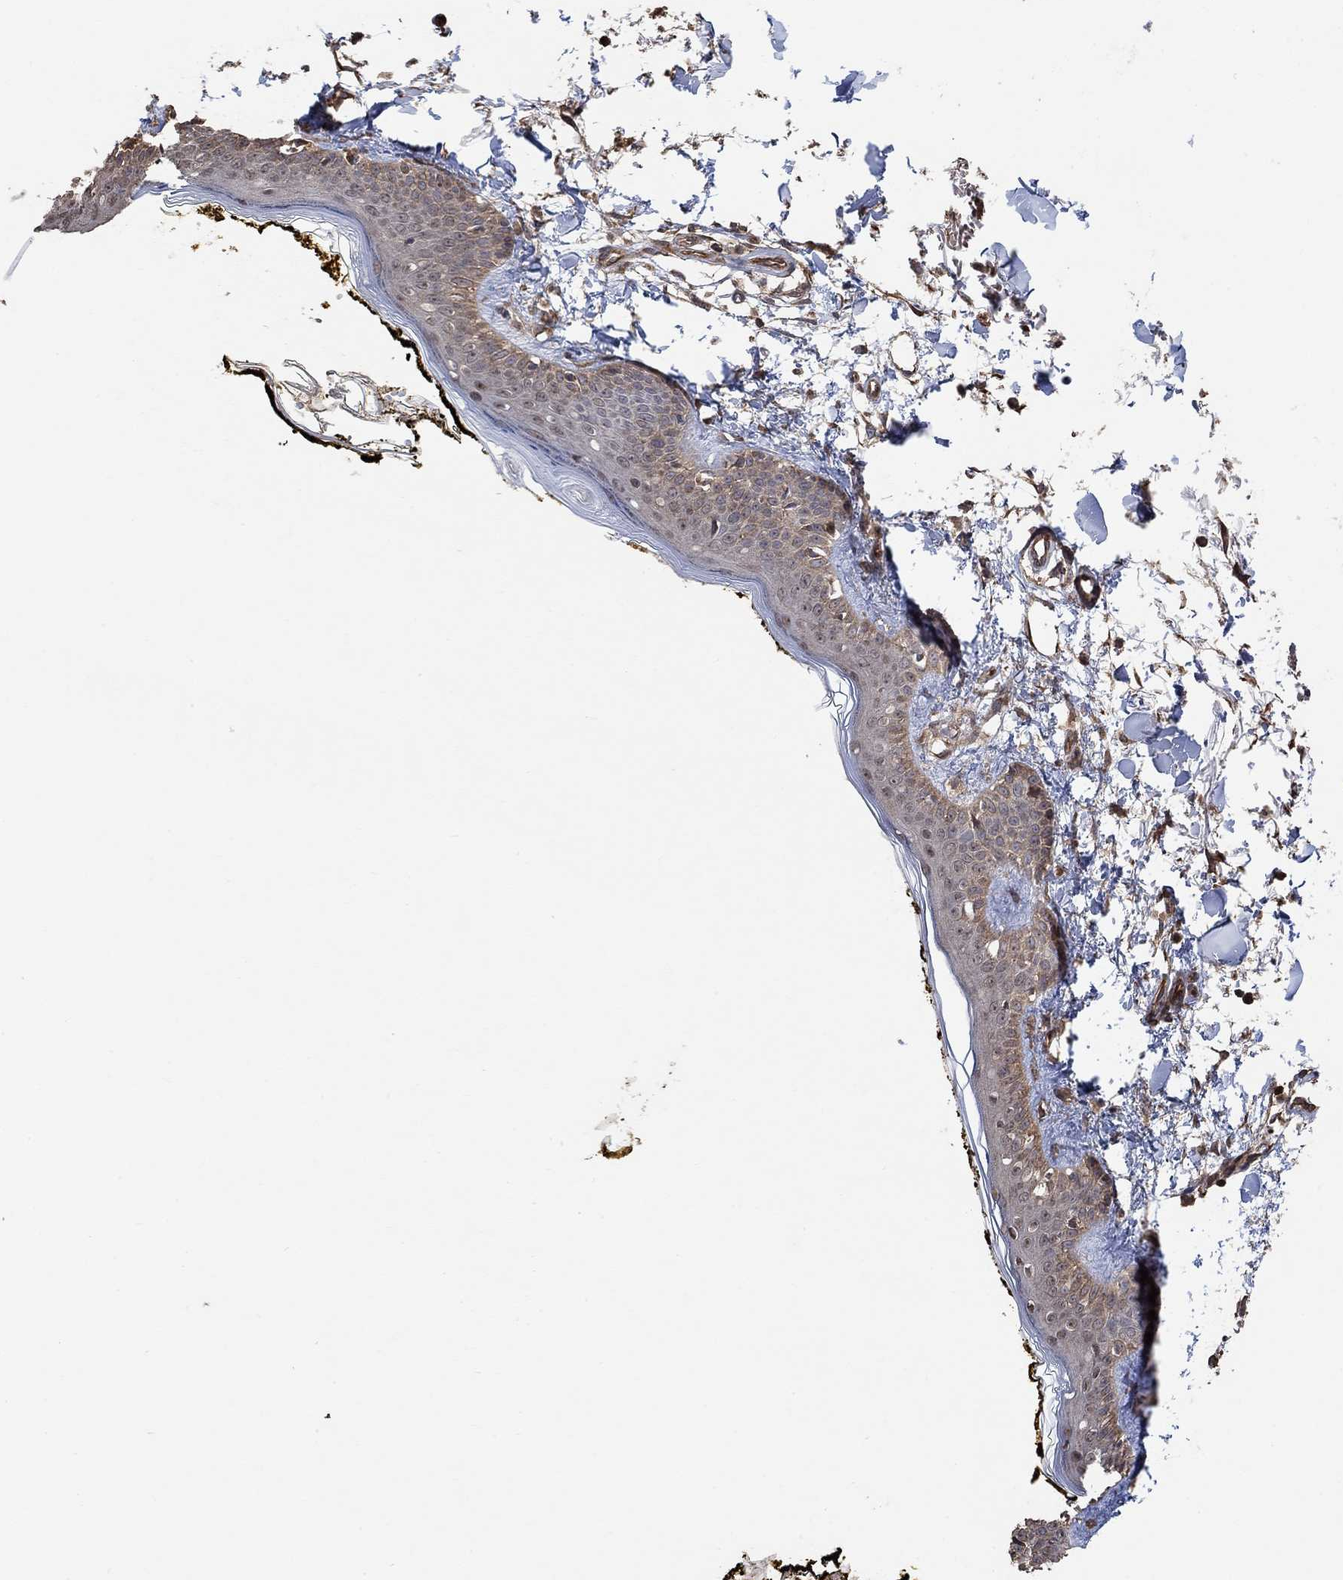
{"staining": {"intensity": "negative", "quantity": "none", "location": "none"}, "tissue": "skin", "cell_type": "Fibroblasts", "image_type": "normal", "snomed": [{"axis": "morphology", "description": "Normal tissue, NOS"}, {"axis": "topography", "description": "Skin"}], "caption": "Immunohistochemistry (IHC) photomicrograph of unremarkable human skin stained for a protein (brown), which reveals no positivity in fibroblasts. (DAB immunohistochemistry with hematoxylin counter stain).", "gene": "UNC5B", "patient": {"sex": "male", "age": 76}}